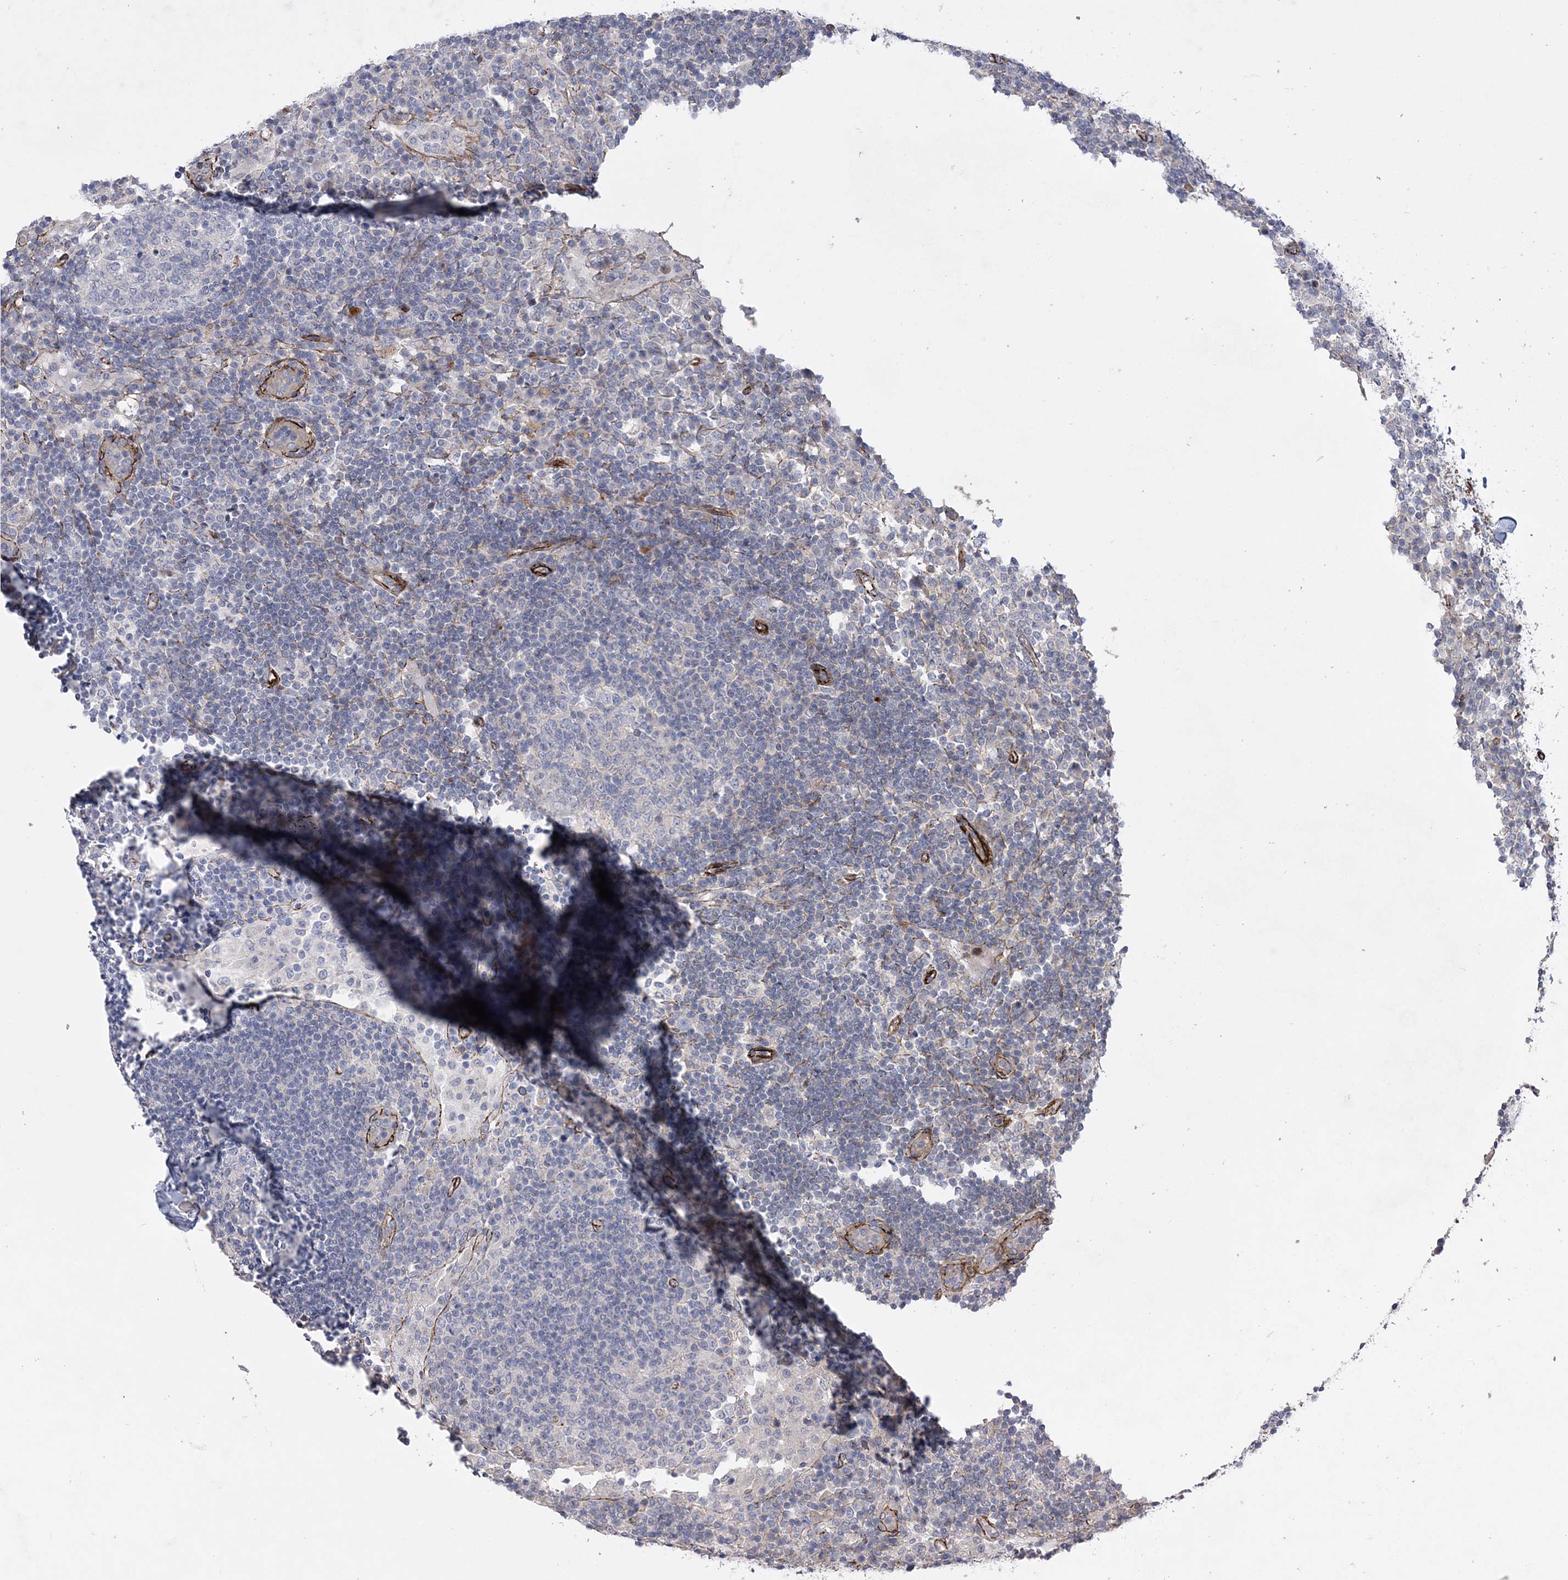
{"staining": {"intensity": "negative", "quantity": "none", "location": "none"}, "tissue": "lymph node", "cell_type": "Germinal center cells", "image_type": "normal", "snomed": [{"axis": "morphology", "description": "Normal tissue, NOS"}, {"axis": "topography", "description": "Lymph node"}], "caption": "The micrograph reveals no staining of germinal center cells in benign lymph node.", "gene": "ARSJ", "patient": {"sex": "female", "age": 53}}